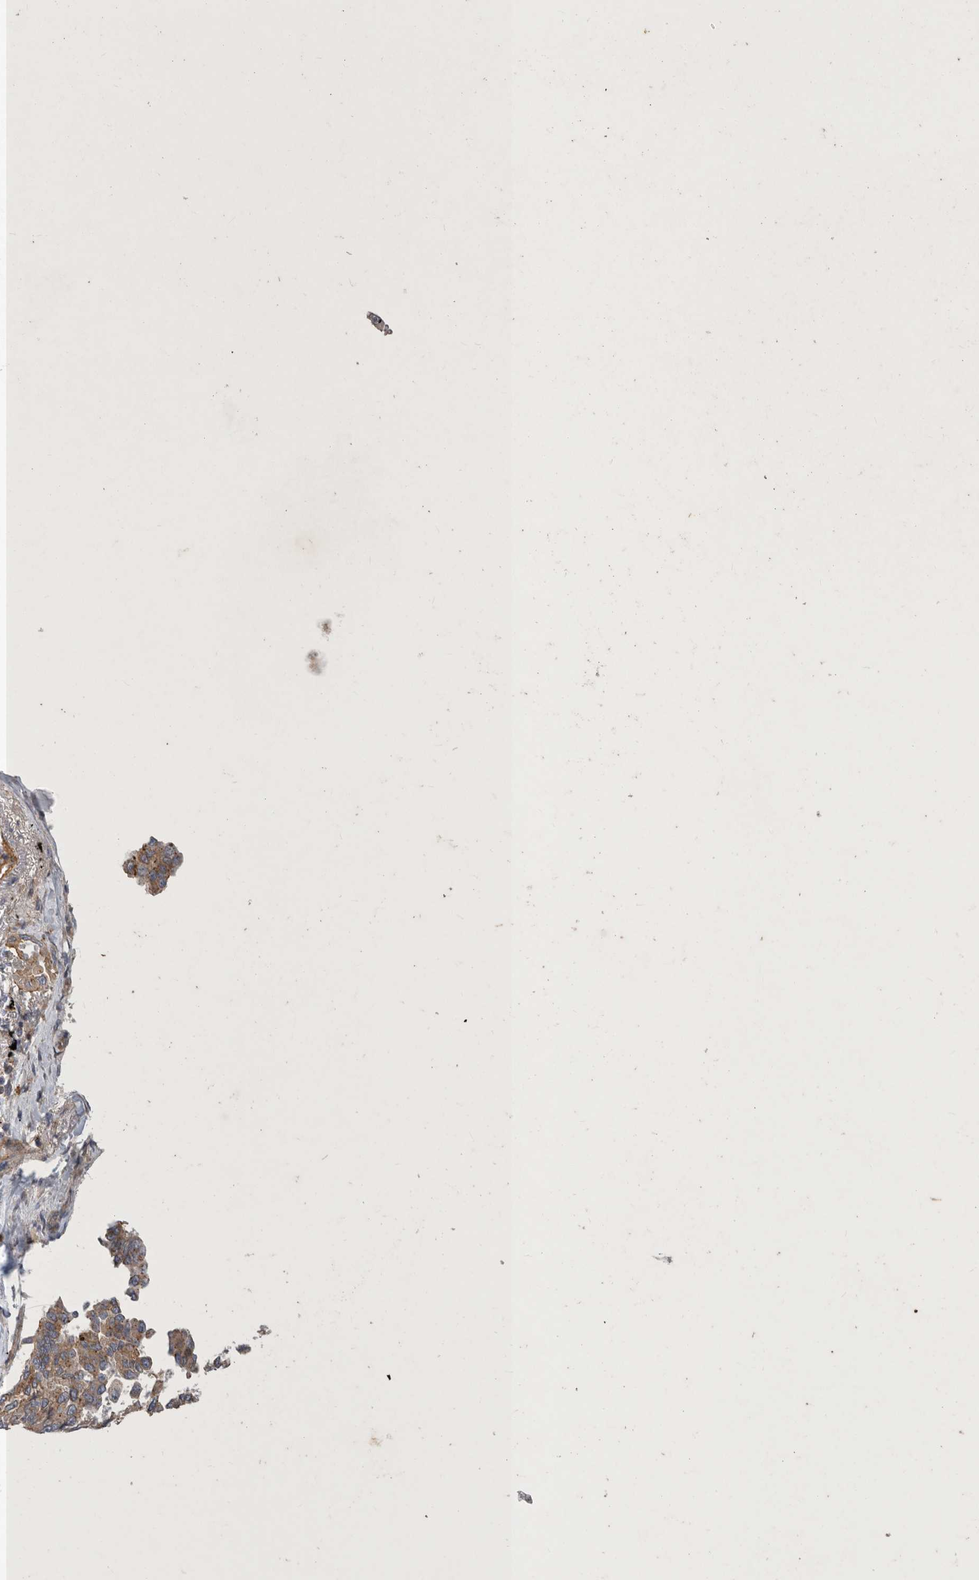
{"staining": {"intensity": "weak", "quantity": ">75%", "location": "cytoplasmic/membranous"}, "tissue": "lung cancer", "cell_type": "Tumor cells", "image_type": "cancer", "snomed": [{"axis": "morphology", "description": "Adenocarcinoma, NOS"}, {"axis": "topography", "description": "Lung"}], "caption": "Adenocarcinoma (lung) stained for a protein (brown) reveals weak cytoplasmic/membranous positive staining in about >75% of tumor cells.", "gene": "MLPH", "patient": {"sex": "female", "age": 67}}